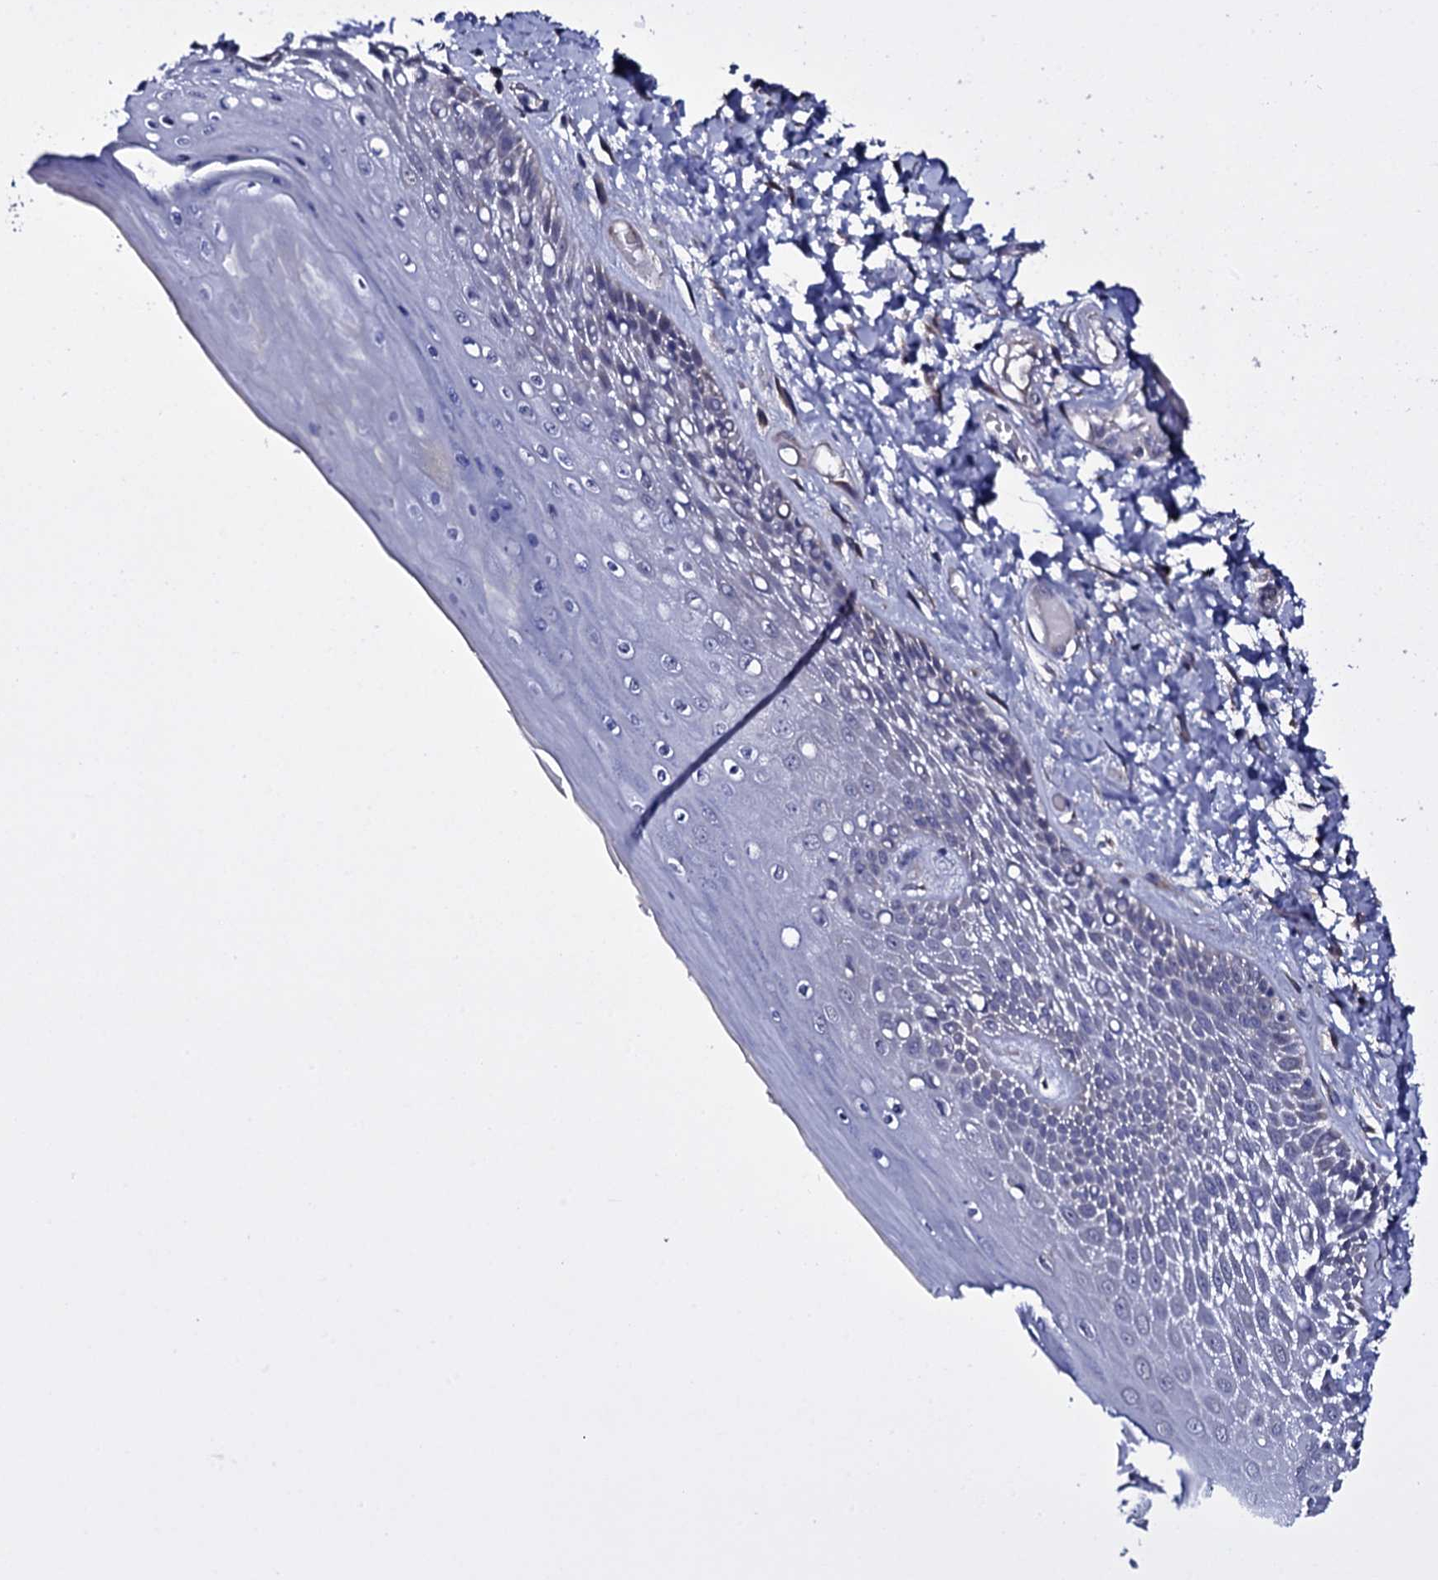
{"staining": {"intensity": "negative", "quantity": "none", "location": "none"}, "tissue": "skin", "cell_type": "Epidermal cells", "image_type": "normal", "snomed": [{"axis": "morphology", "description": "Normal tissue, NOS"}, {"axis": "topography", "description": "Anal"}], "caption": "Photomicrograph shows no protein staining in epidermal cells of normal skin. Brightfield microscopy of IHC stained with DAB (brown) and hematoxylin (blue), captured at high magnification.", "gene": "GAREM1", "patient": {"sex": "male", "age": 78}}